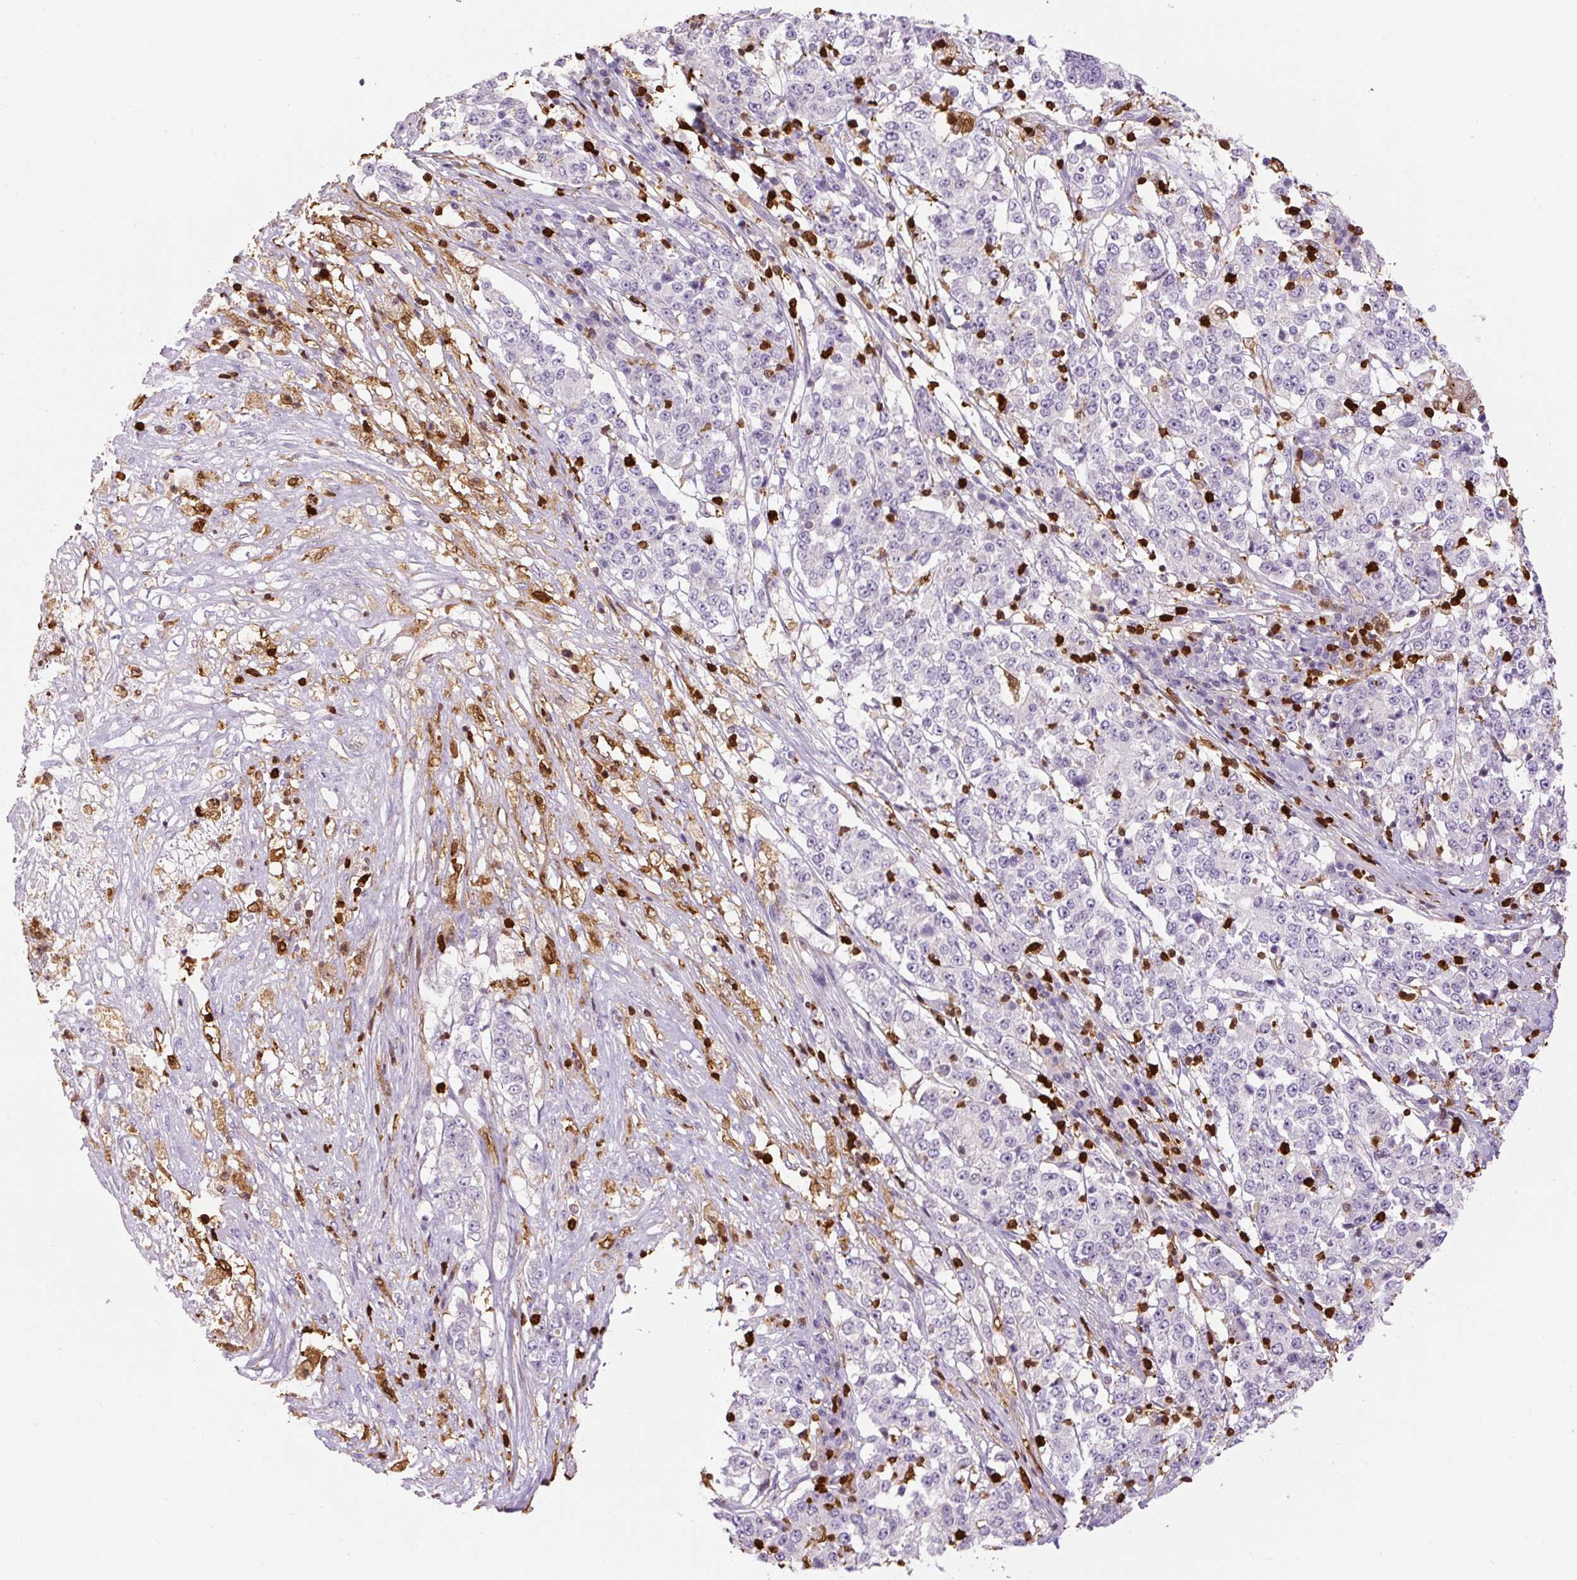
{"staining": {"intensity": "negative", "quantity": "none", "location": "none"}, "tissue": "stomach cancer", "cell_type": "Tumor cells", "image_type": "cancer", "snomed": [{"axis": "morphology", "description": "Adenocarcinoma, NOS"}, {"axis": "topography", "description": "Stomach"}], "caption": "This photomicrograph is of adenocarcinoma (stomach) stained with immunohistochemistry (IHC) to label a protein in brown with the nuclei are counter-stained blue. There is no expression in tumor cells.", "gene": "S100A4", "patient": {"sex": "male", "age": 59}}